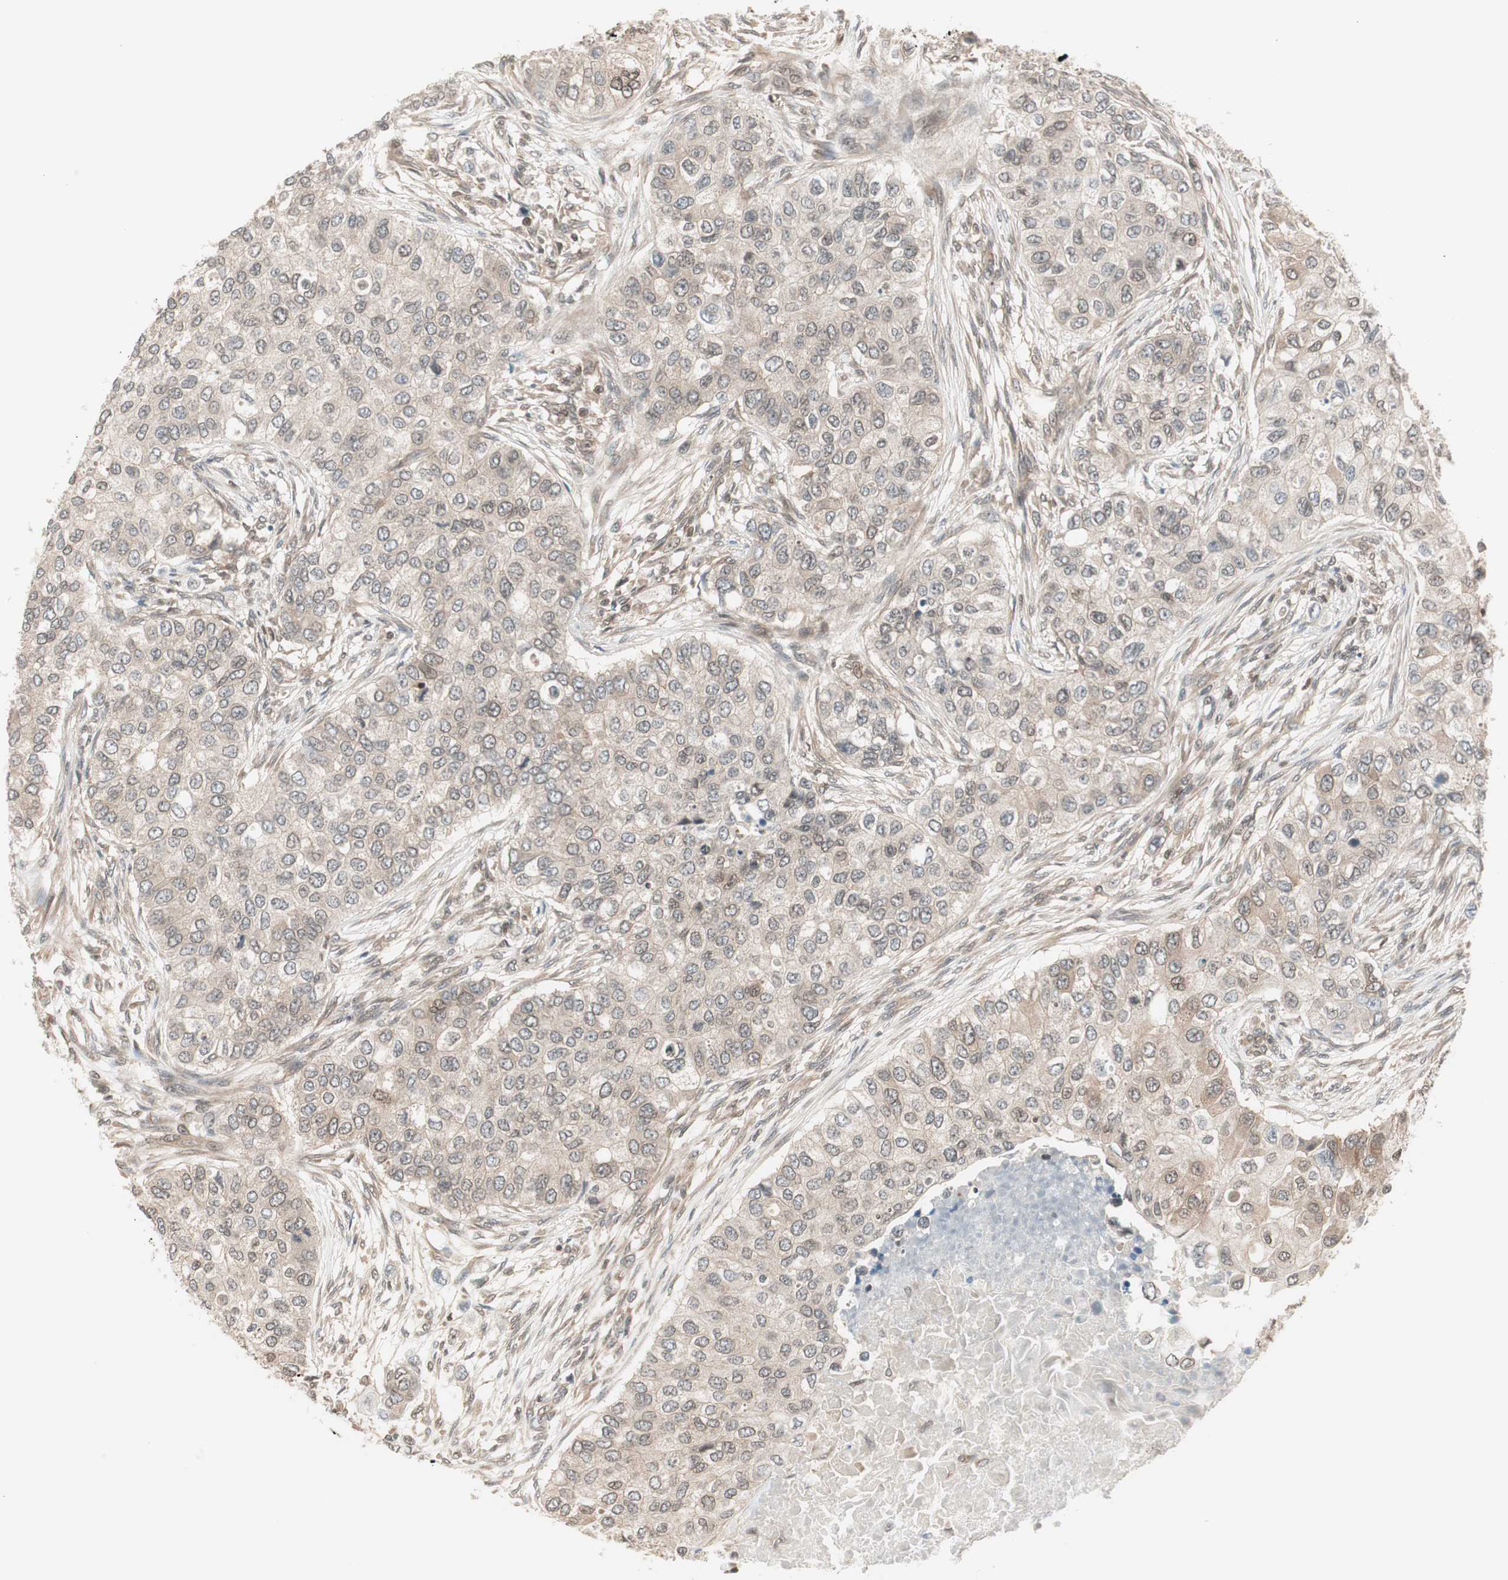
{"staining": {"intensity": "moderate", "quantity": ">75%", "location": "cytoplasmic/membranous"}, "tissue": "breast cancer", "cell_type": "Tumor cells", "image_type": "cancer", "snomed": [{"axis": "morphology", "description": "Normal tissue, NOS"}, {"axis": "morphology", "description": "Duct carcinoma"}, {"axis": "topography", "description": "Breast"}], "caption": "The micrograph reveals staining of breast cancer (intraductal carcinoma), revealing moderate cytoplasmic/membranous protein expression (brown color) within tumor cells. (Brightfield microscopy of DAB IHC at high magnification).", "gene": "UBE2I", "patient": {"sex": "female", "age": 49}}